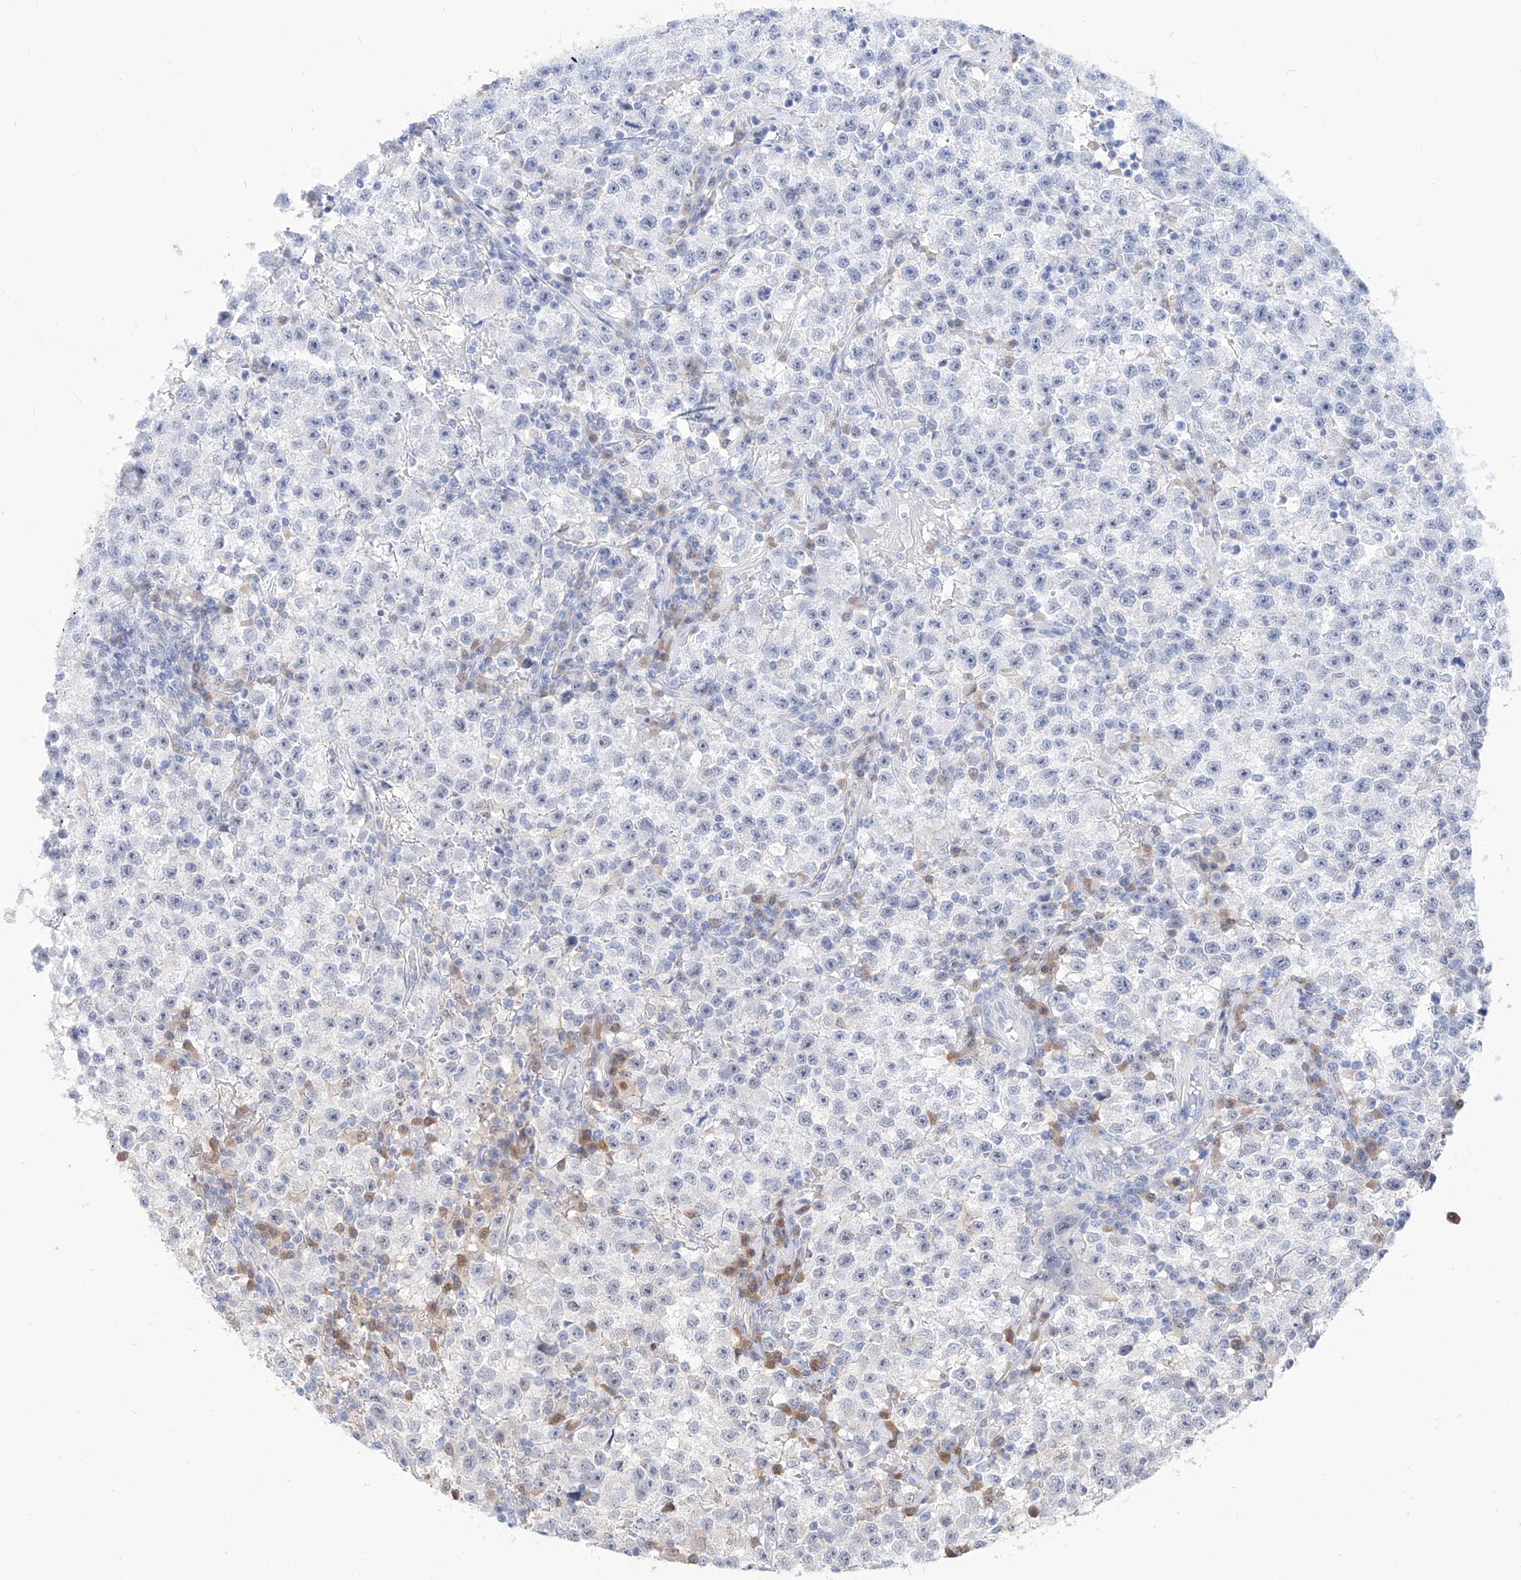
{"staining": {"intensity": "negative", "quantity": "none", "location": "none"}, "tissue": "testis cancer", "cell_type": "Tumor cells", "image_type": "cancer", "snomed": [{"axis": "morphology", "description": "Seminoma, NOS"}, {"axis": "topography", "description": "Testis"}], "caption": "The photomicrograph exhibits no staining of tumor cells in testis cancer (seminoma).", "gene": "PDXK", "patient": {"sex": "male", "age": 22}}